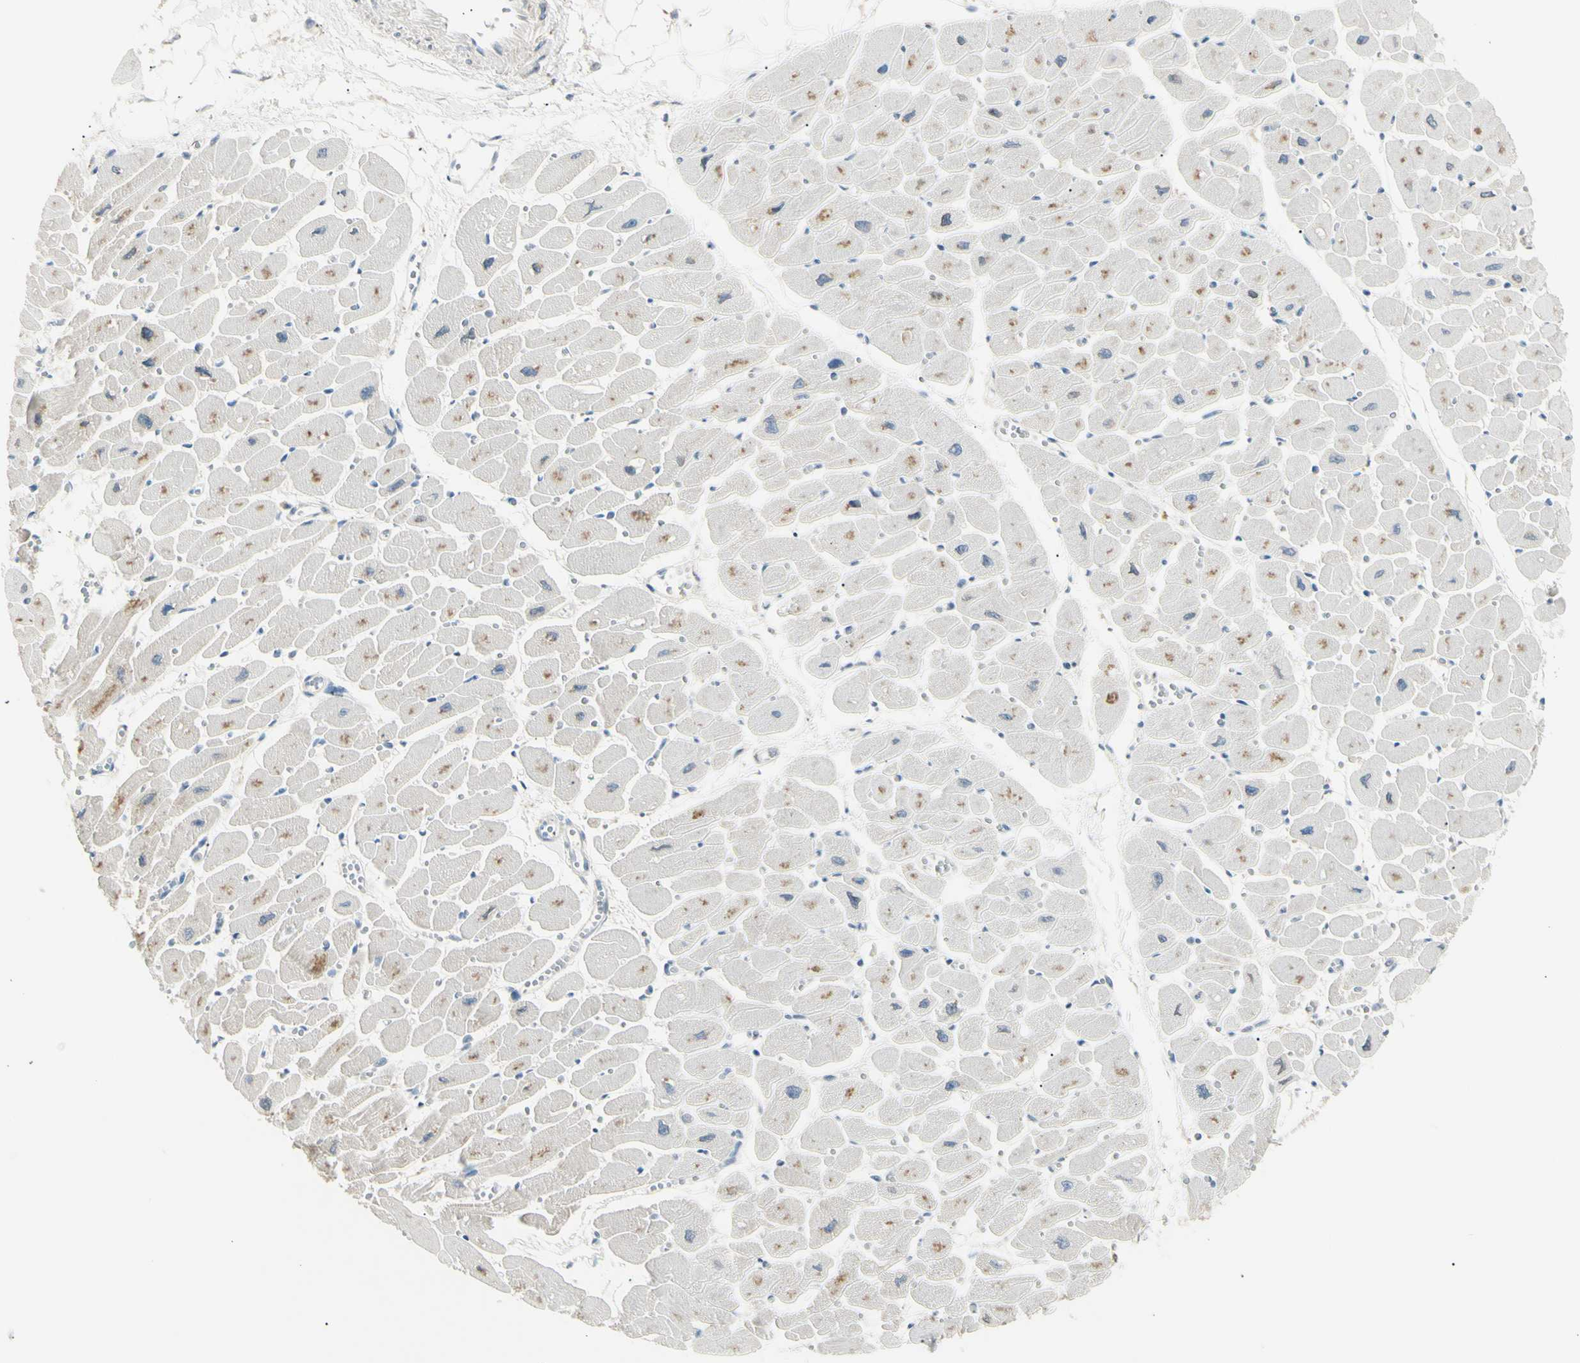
{"staining": {"intensity": "weak", "quantity": "25%-75%", "location": "cytoplasmic/membranous"}, "tissue": "heart muscle", "cell_type": "Cardiomyocytes", "image_type": "normal", "snomed": [{"axis": "morphology", "description": "Normal tissue, NOS"}, {"axis": "topography", "description": "Heart"}], "caption": "Immunohistochemical staining of unremarkable human heart muscle shows low levels of weak cytoplasmic/membranous positivity in approximately 25%-75% of cardiomyocytes.", "gene": "LHPP", "patient": {"sex": "female", "age": 54}}